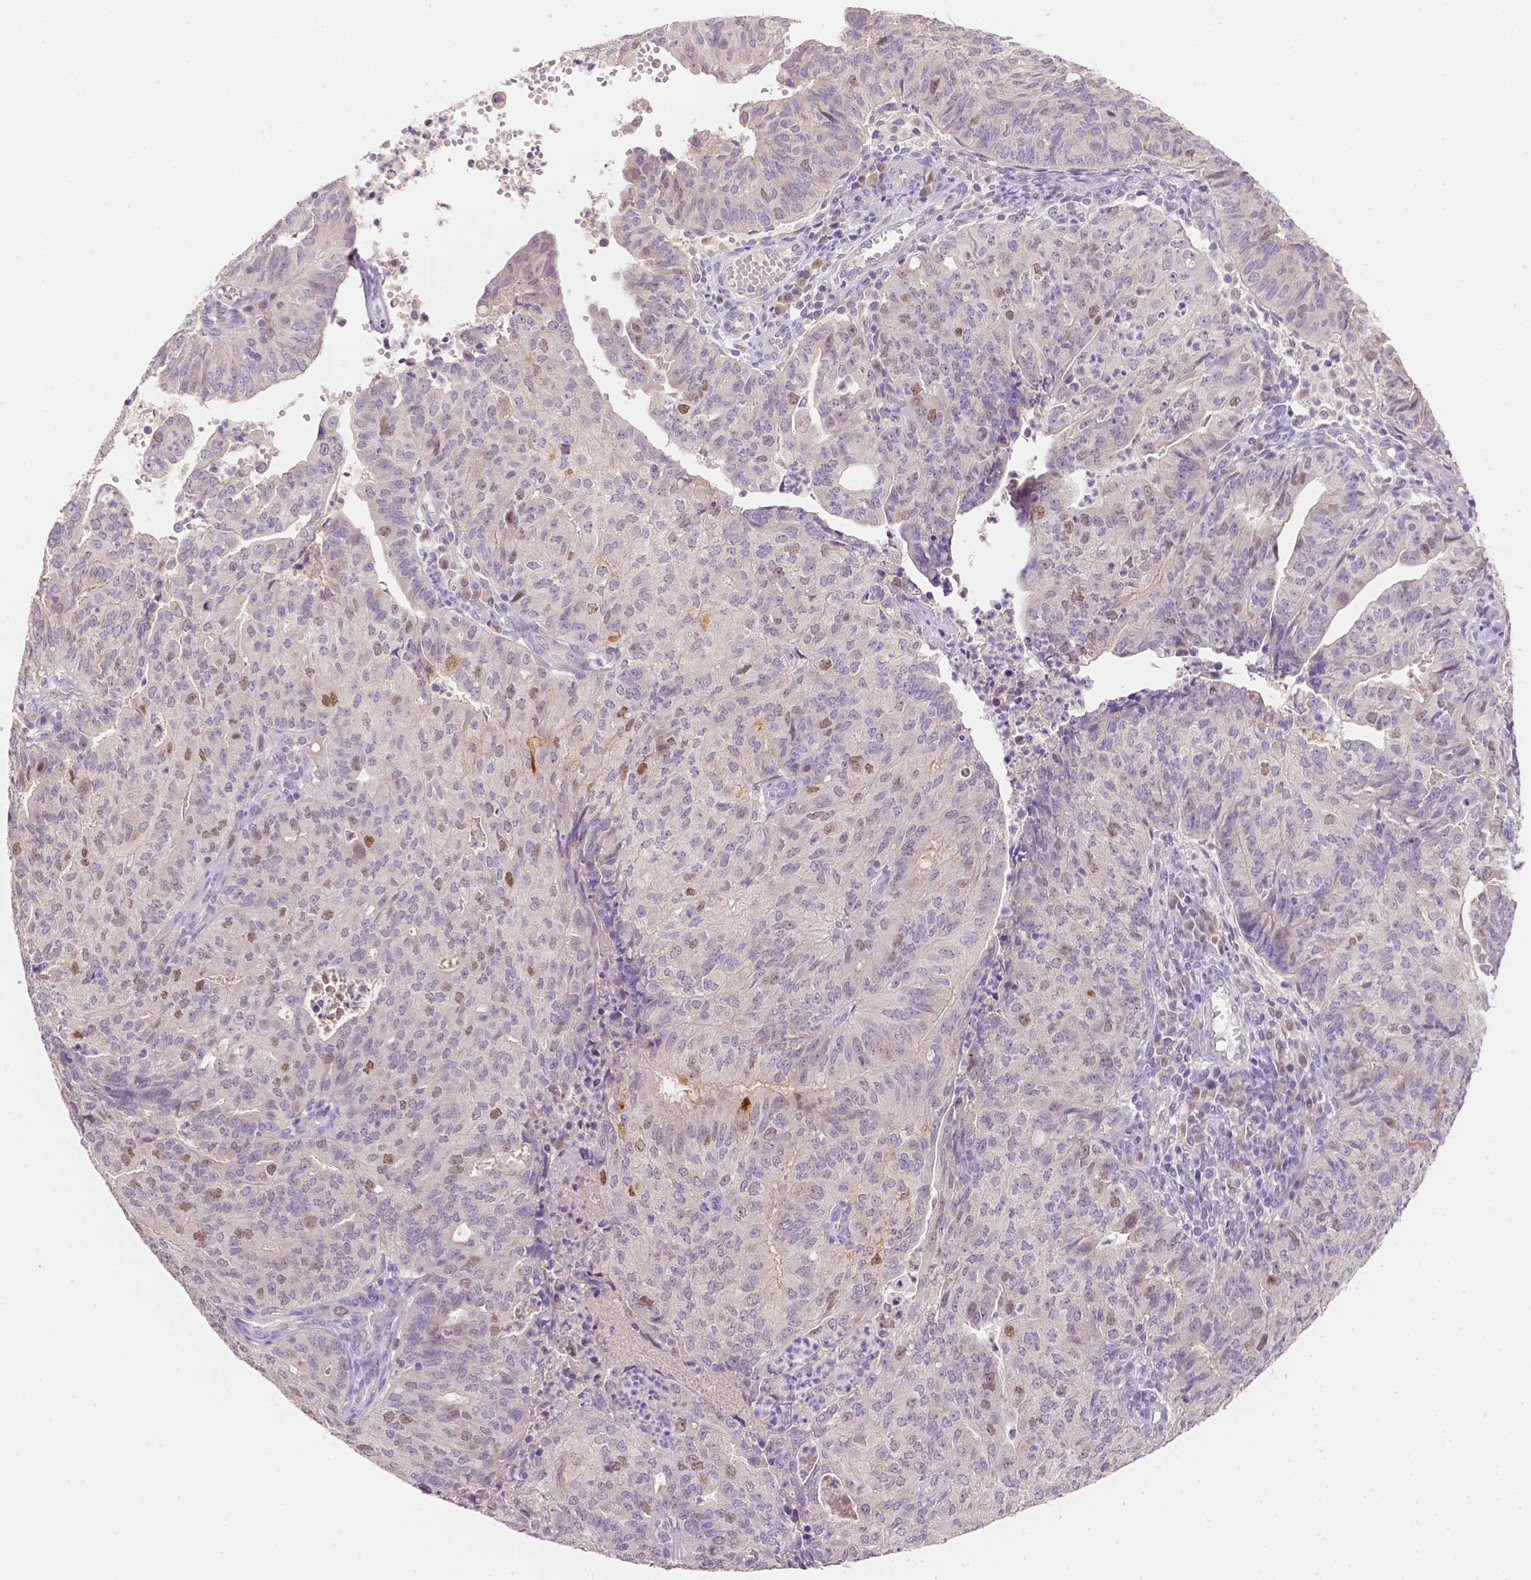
{"staining": {"intensity": "negative", "quantity": "none", "location": "none"}, "tissue": "endometrial cancer", "cell_type": "Tumor cells", "image_type": "cancer", "snomed": [{"axis": "morphology", "description": "Adenocarcinoma, NOS"}, {"axis": "topography", "description": "Endometrium"}], "caption": "This is an immunohistochemistry (IHC) photomicrograph of adenocarcinoma (endometrial). There is no staining in tumor cells.", "gene": "C10orf67", "patient": {"sex": "female", "age": 82}}